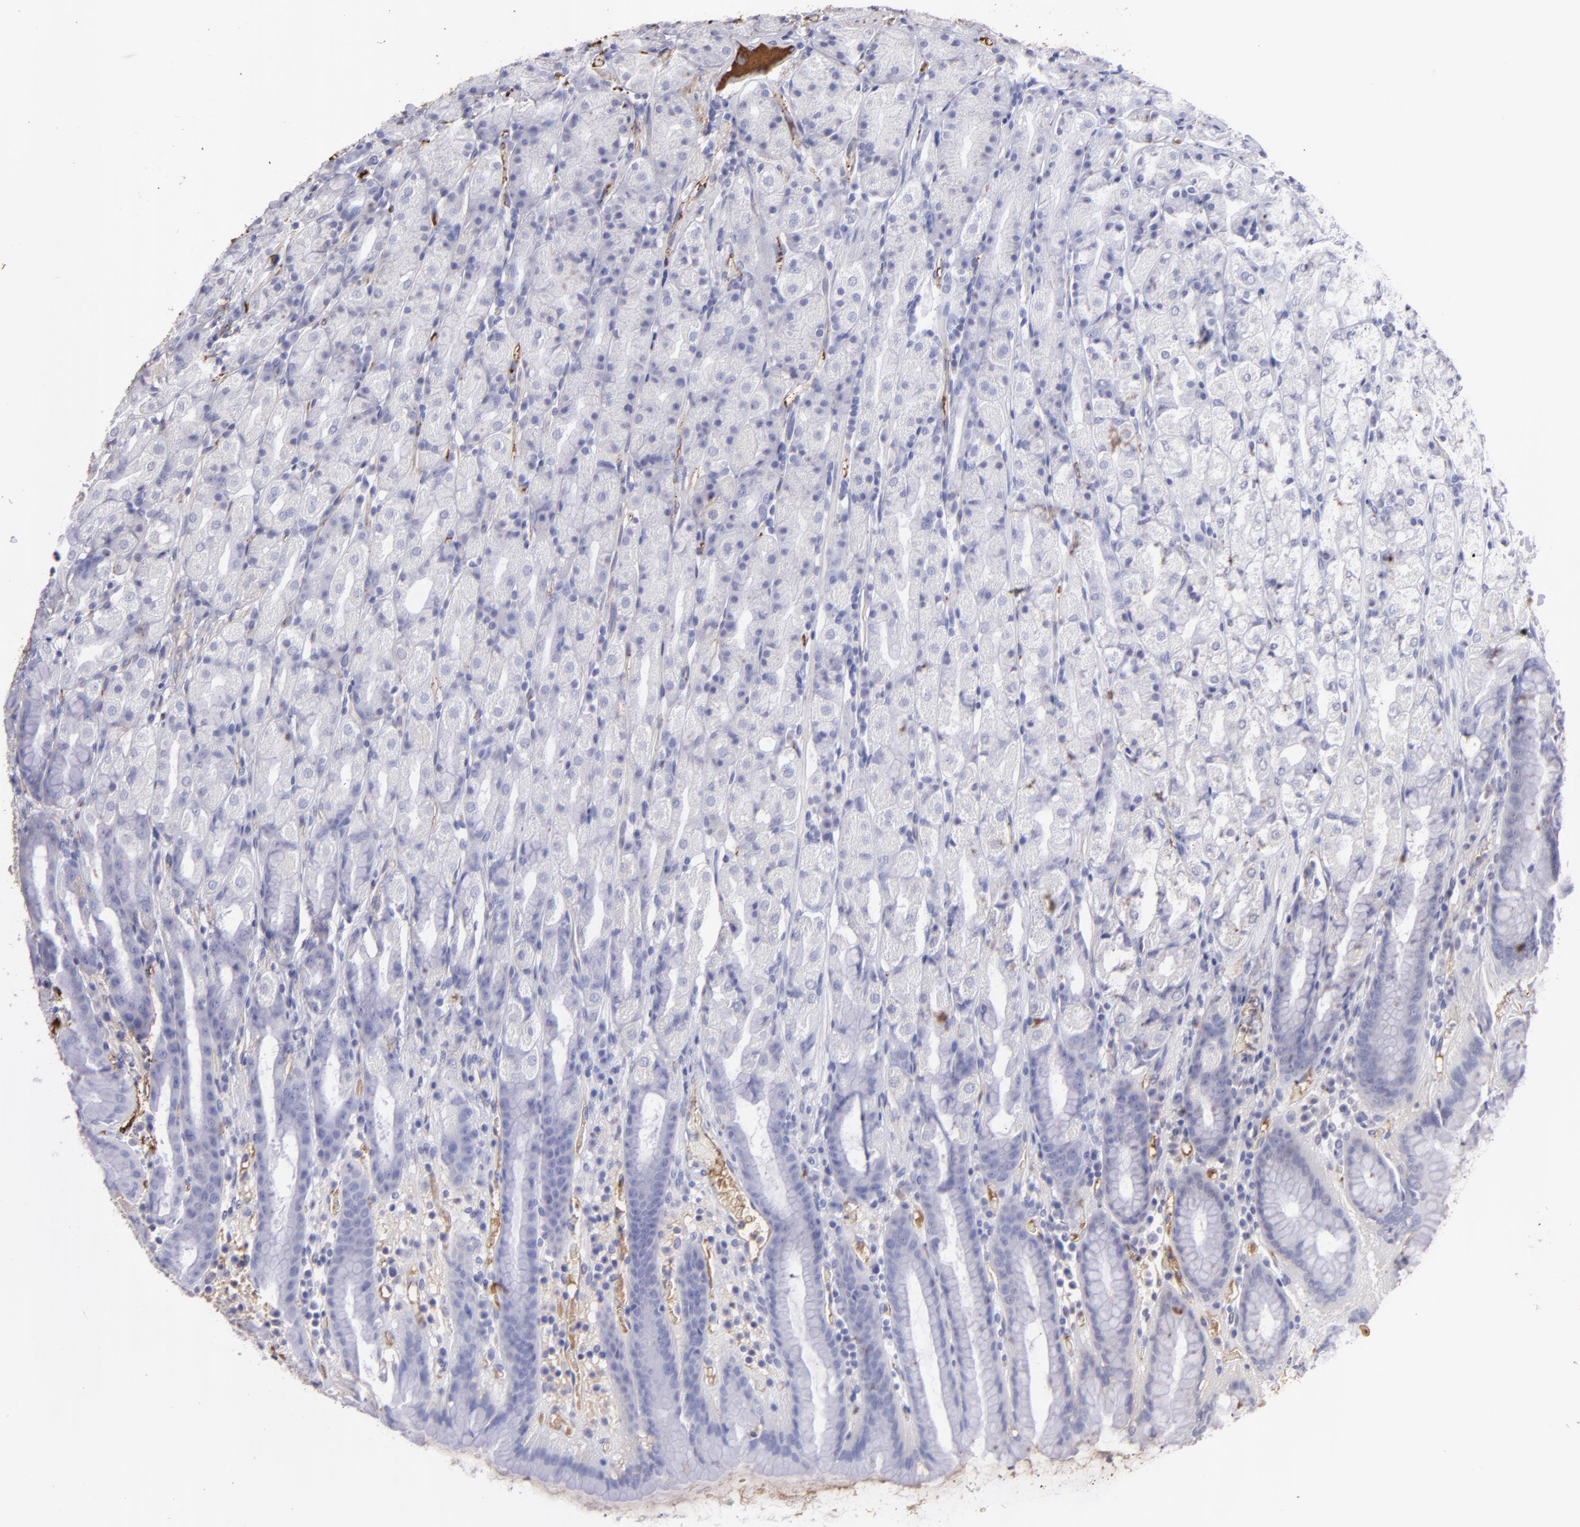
{"staining": {"intensity": "moderate", "quantity": "<25%", "location": "cytoplasmic/membranous"}, "tissue": "stomach", "cell_type": "Glandular cells", "image_type": "normal", "snomed": [{"axis": "morphology", "description": "Normal tissue, NOS"}, {"axis": "topography", "description": "Stomach, upper"}], "caption": "A photomicrograph of human stomach stained for a protein demonstrates moderate cytoplasmic/membranous brown staining in glandular cells. (DAB (3,3'-diaminobenzidine) IHC, brown staining for protein, blue staining for nuclei).", "gene": "FGB", "patient": {"sex": "male", "age": 68}}